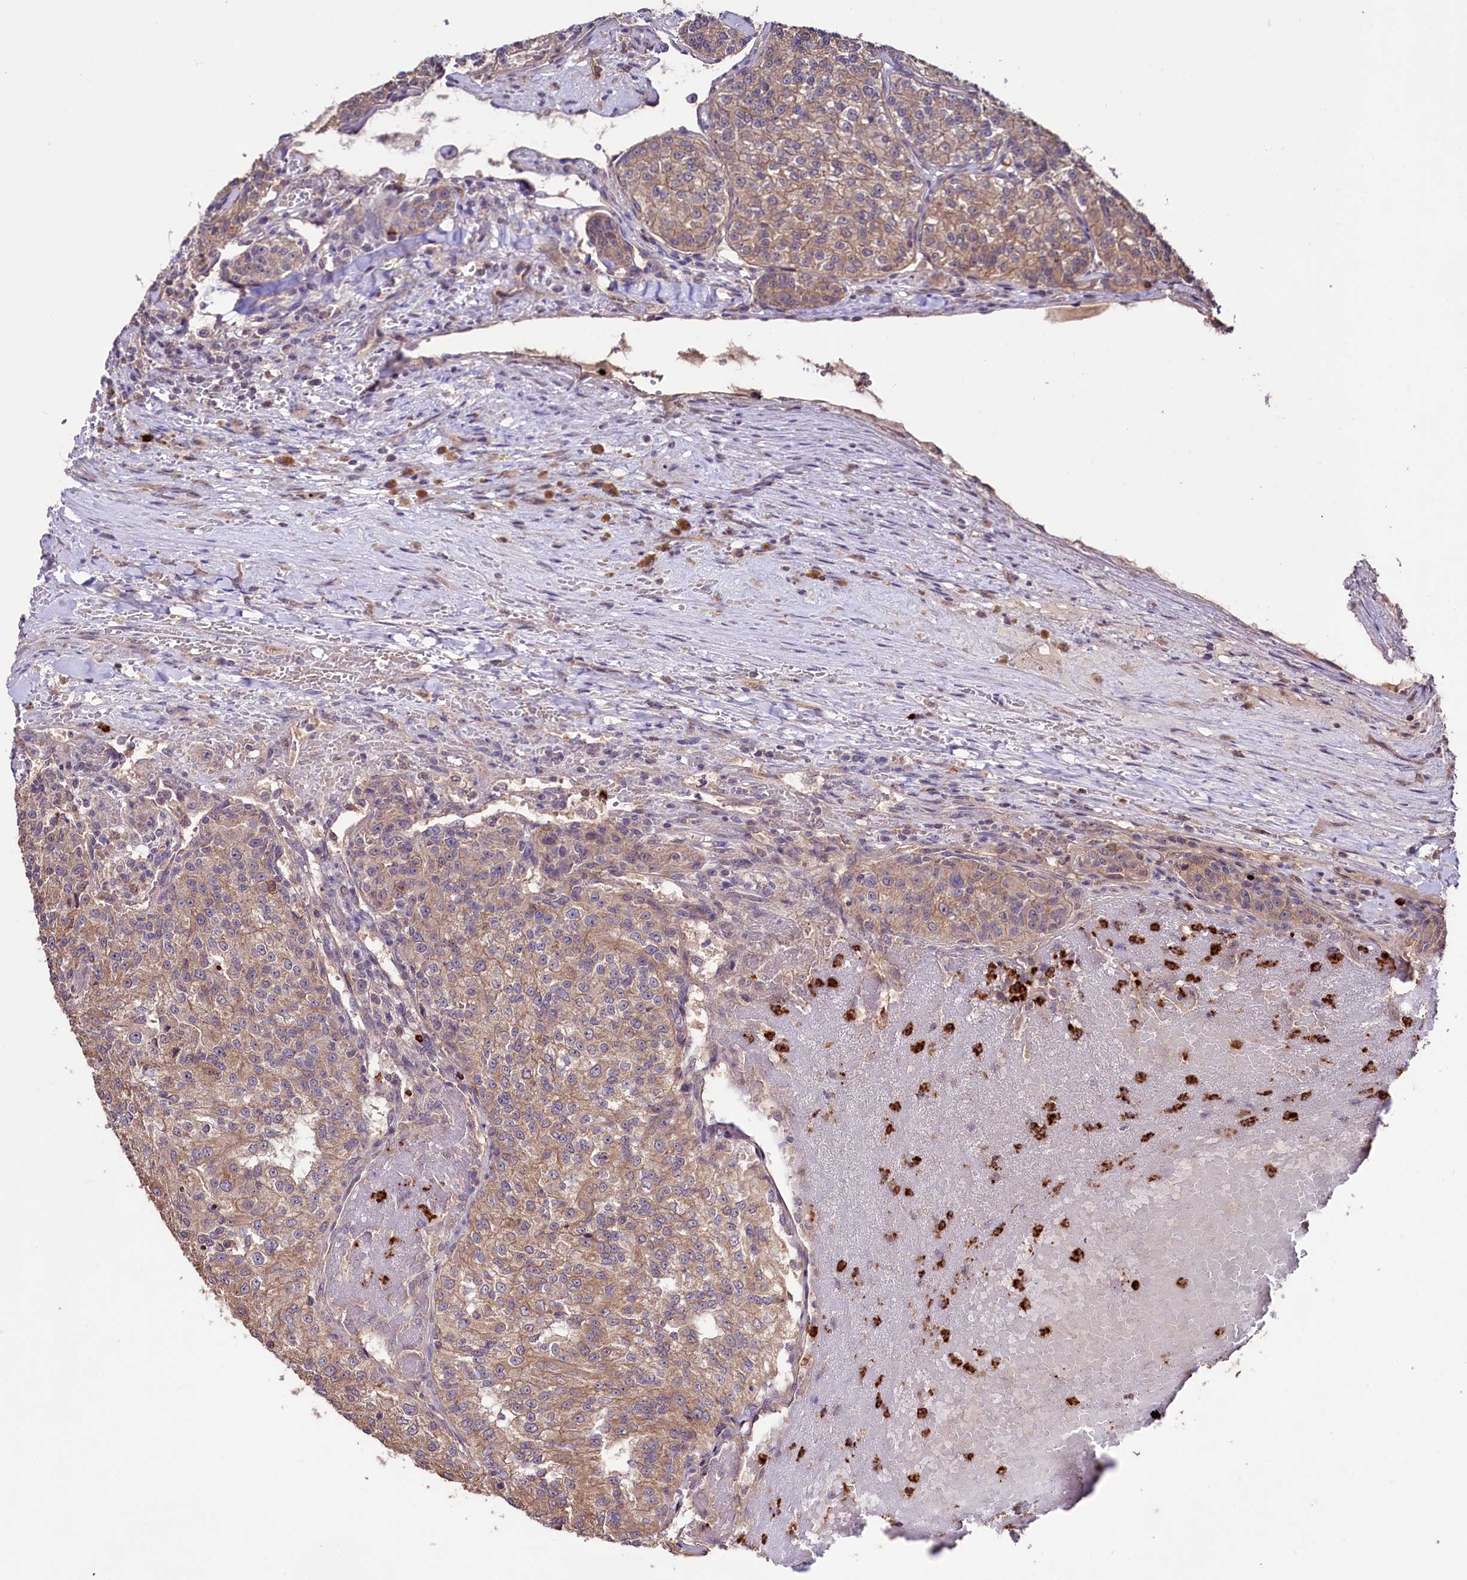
{"staining": {"intensity": "moderate", "quantity": ">75%", "location": "cytoplasmic/membranous"}, "tissue": "renal cancer", "cell_type": "Tumor cells", "image_type": "cancer", "snomed": [{"axis": "morphology", "description": "Adenocarcinoma, NOS"}, {"axis": "topography", "description": "Kidney"}], "caption": "Immunohistochemical staining of adenocarcinoma (renal) exhibits medium levels of moderate cytoplasmic/membranous protein positivity in approximately >75% of tumor cells. Immunohistochemistry stains the protein in brown and the nuclei are stained blue.", "gene": "KLRB1", "patient": {"sex": "female", "age": 63}}